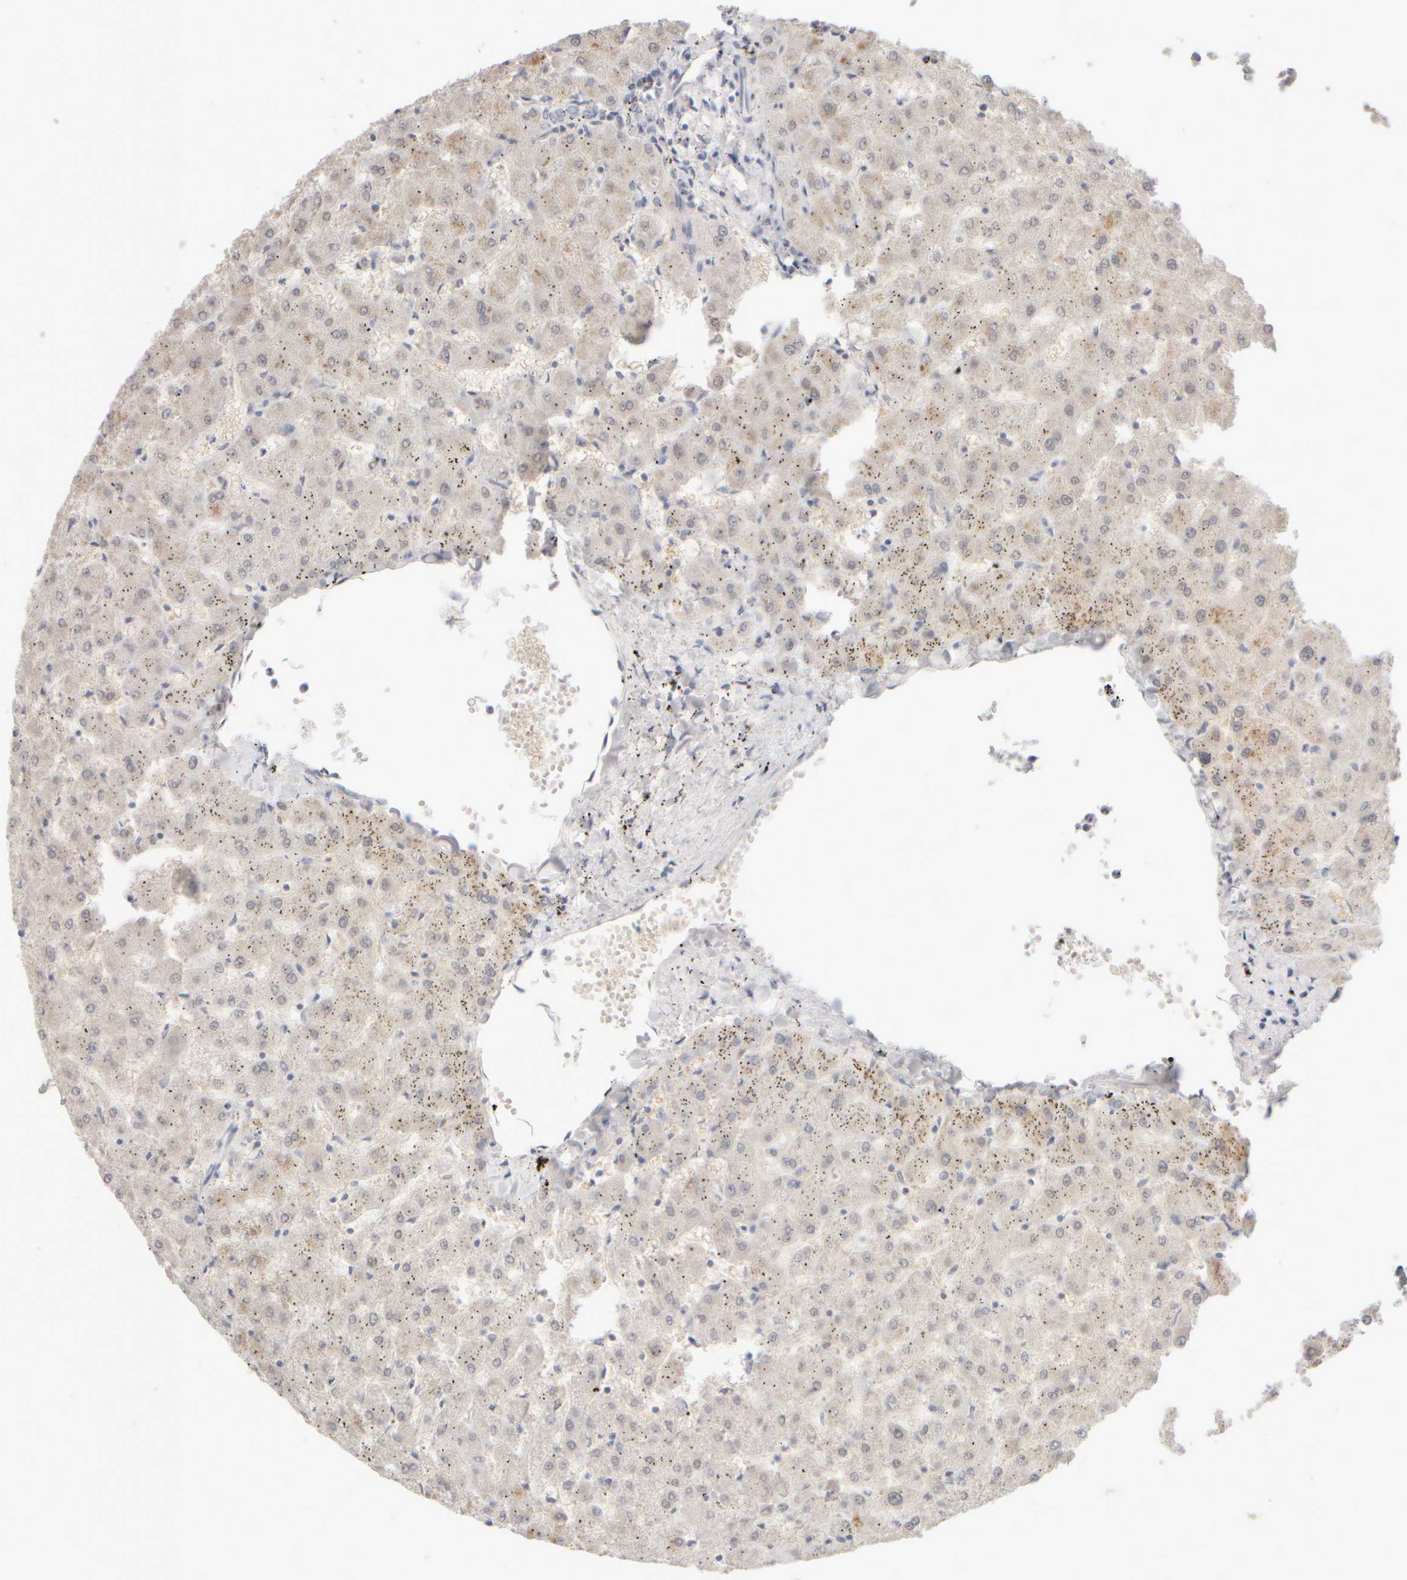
{"staining": {"intensity": "negative", "quantity": "none", "location": "none"}, "tissue": "liver", "cell_type": "Cholangiocytes", "image_type": "normal", "snomed": [{"axis": "morphology", "description": "Normal tissue, NOS"}, {"axis": "topography", "description": "Liver"}], "caption": "Immunohistochemistry (IHC) micrograph of normal human liver stained for a protein (brown), which shows no staining in cholangiocytes.", "gene": "ZNF112", "patient": {"sex": "female", "age": 63}}